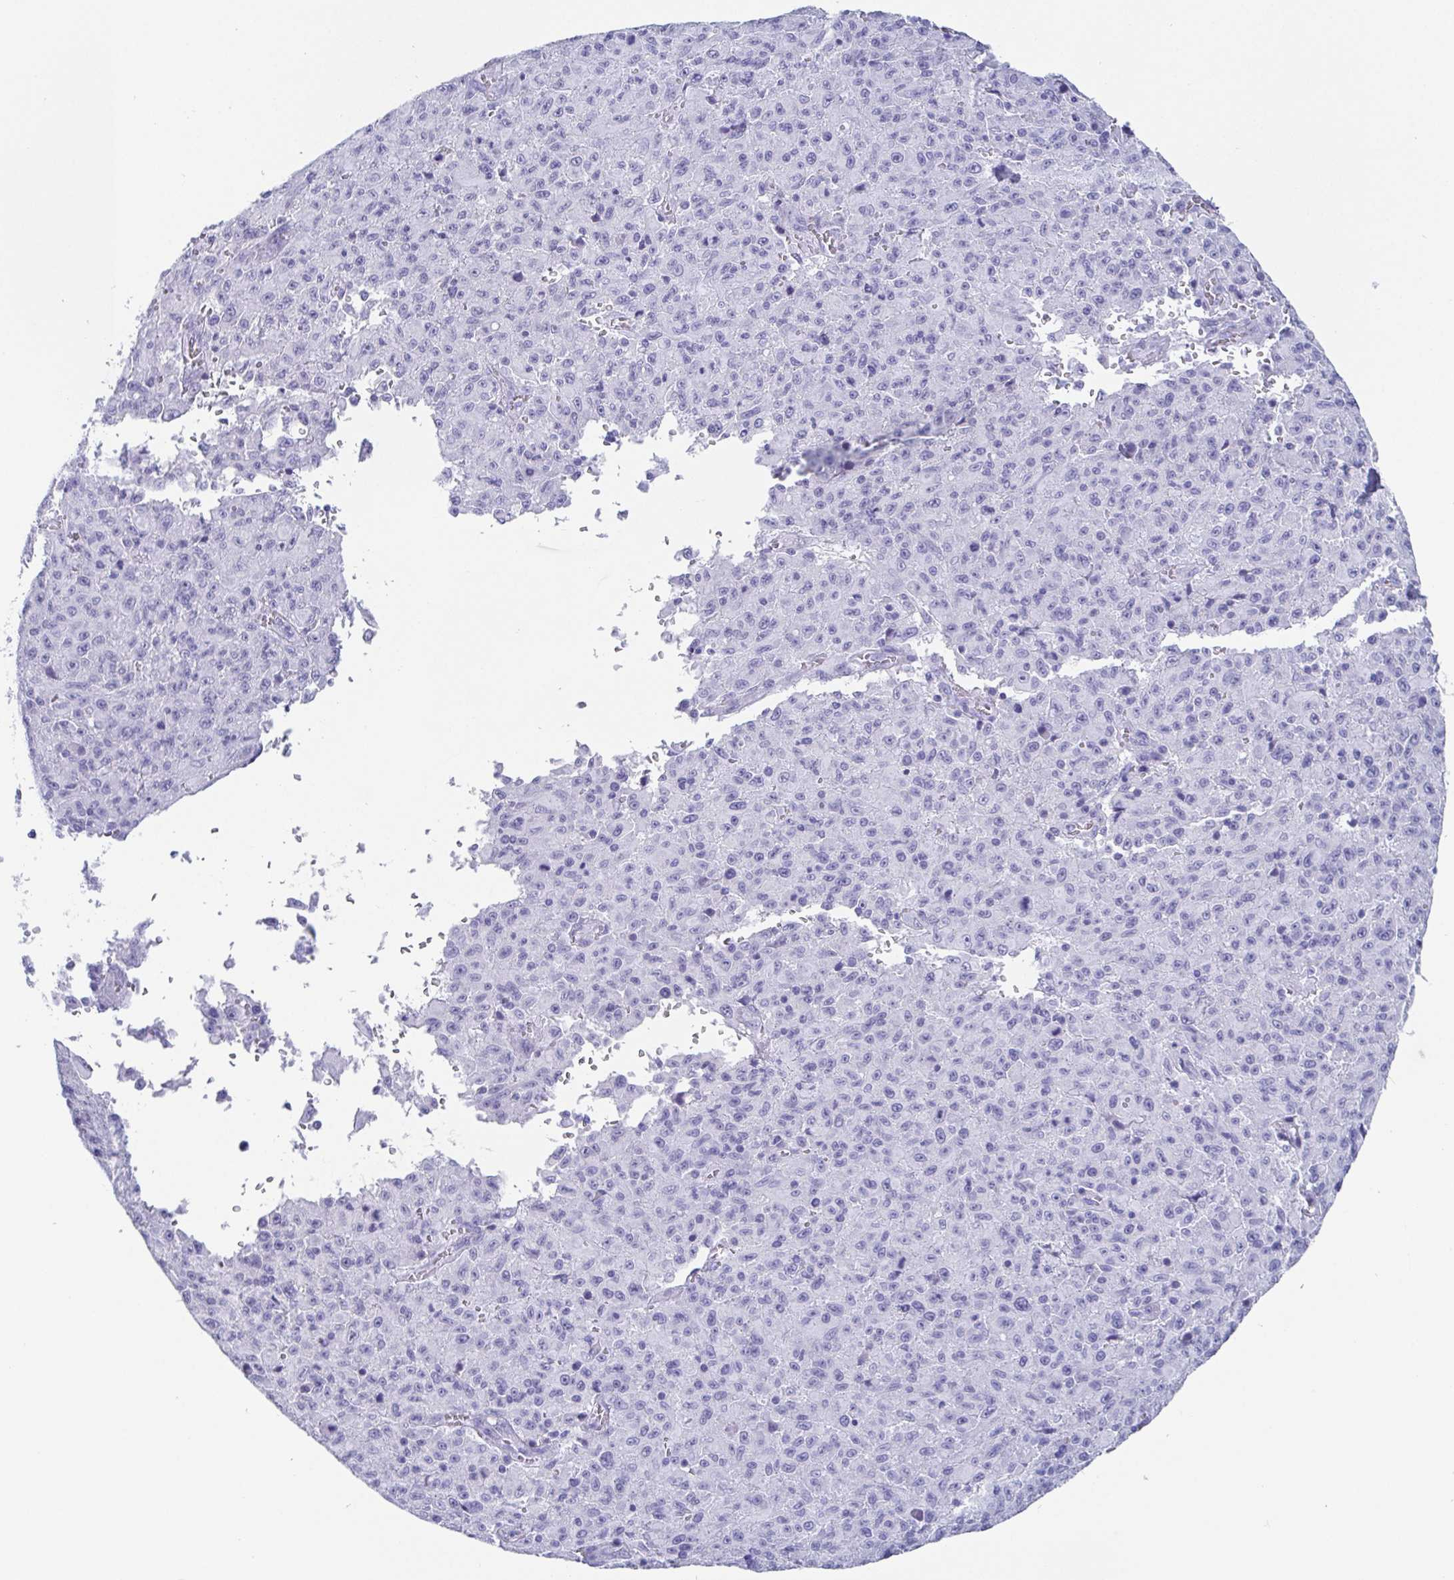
{"staining": {"intensity": "negative", "quantity": "none", "location": "none"}, "tissue": "melanoma", "cell_type": "Tumor cells", "image_type": "cancer", "snomed": [{"axis": "morphology", "description": "Malignant melanoma, NOS"}, {"axis": "topography", "description": "Skin"}], "caption": "IHC of human melanoma demonstrates no staining in tumor cells.", "gene": "SCGN", "patient": {"sex": "male", "age": 46}}